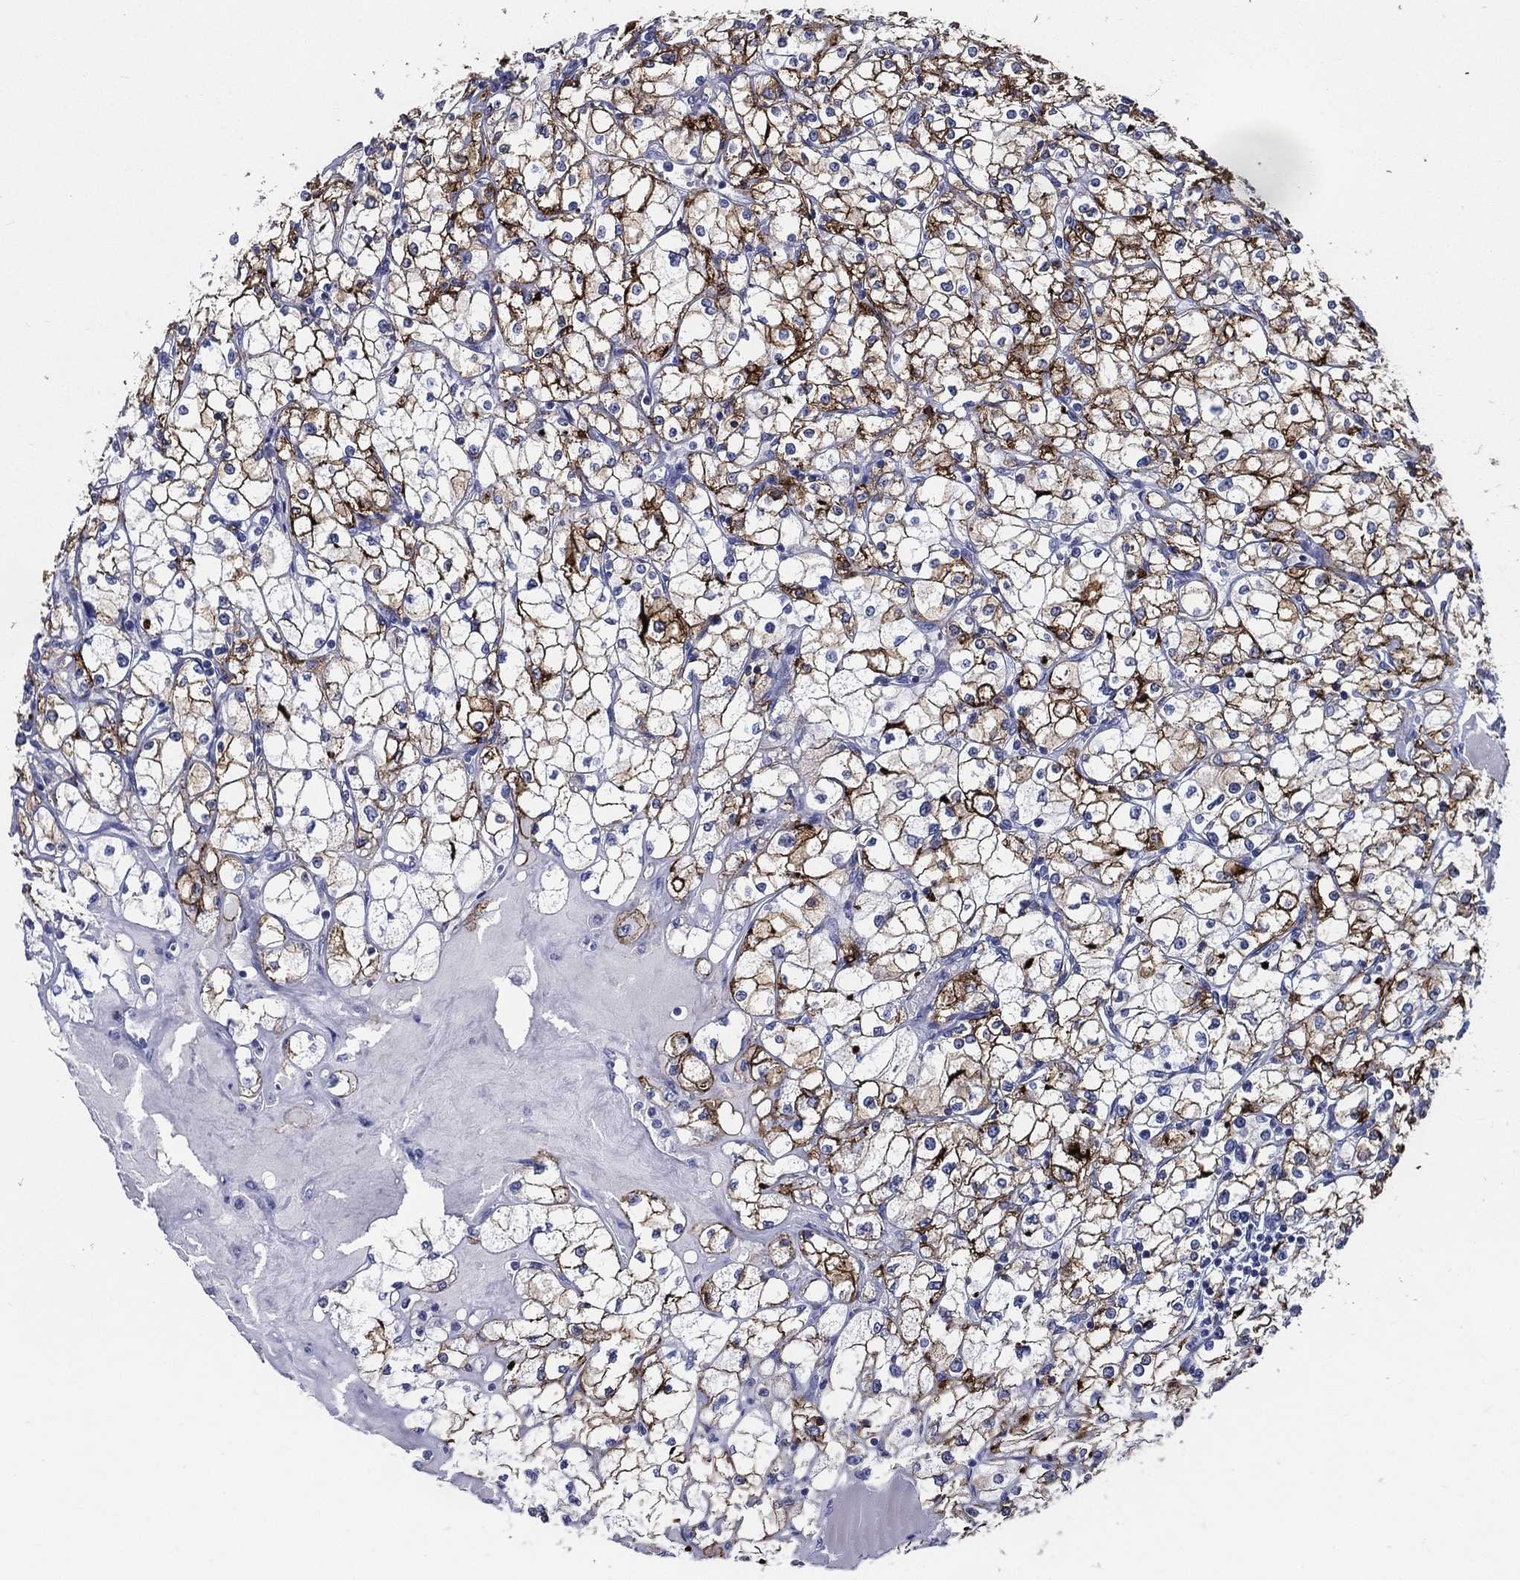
{"staining": {"intensity": "strong", "quantity": "<25%", "location": "cytoplasmic/membranous"}, "tissue": "renal cancer", "cell_type": "Tumor cells", "image_type": "cancer", "snomed": [{"axis": "morphology", "description": "Adenocarcinoma, NOS"}, {"axis": "topography", "description": "Kidney"}], "caption": "Renal cancer (adenocarcinoma) stained for a protein (brown) shows strong cytoplasmic/membranous positive positivity in approximately <25% of tumor cells.", "gene": "ACE2", "patient": {"sex": "male", "age": 67}}